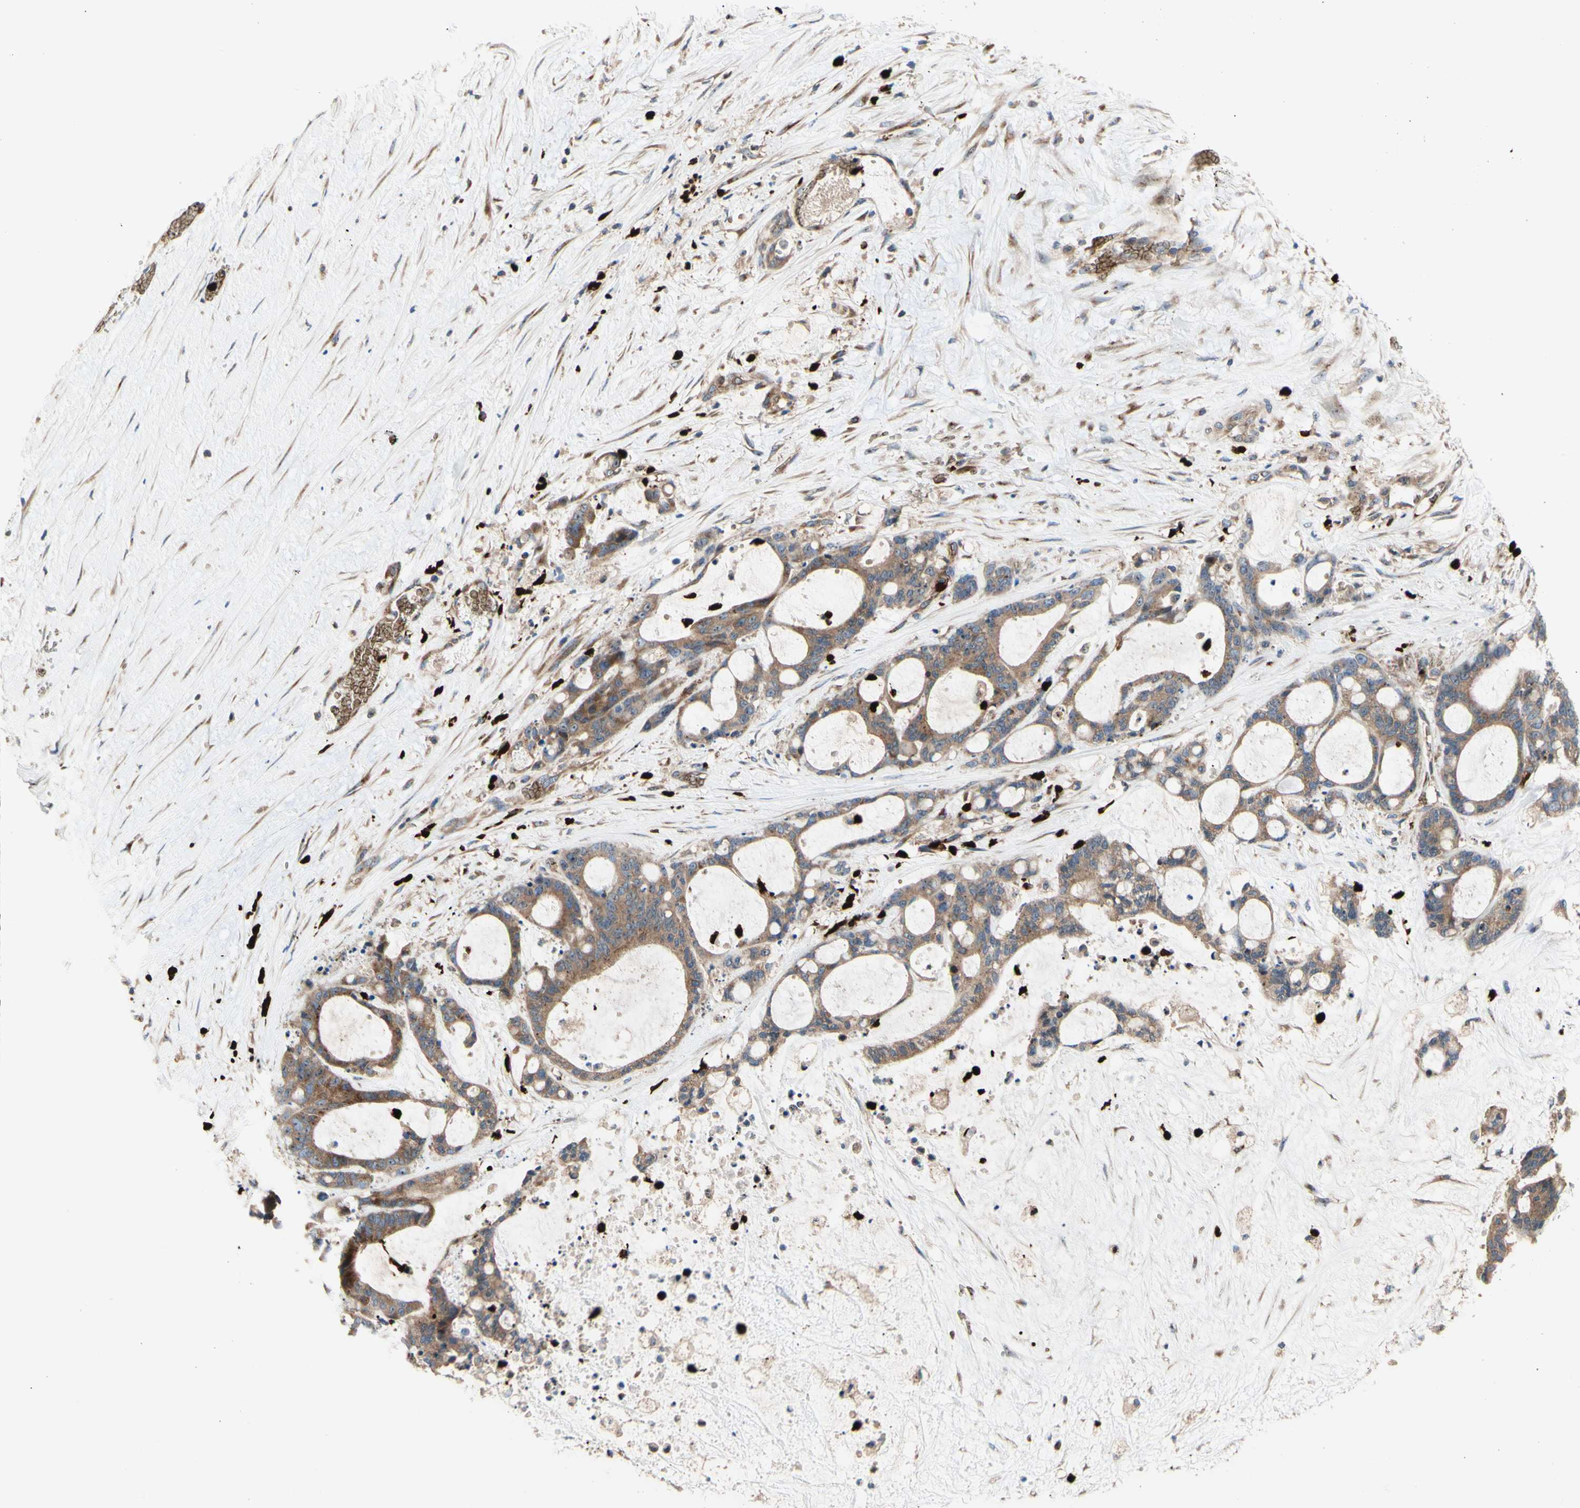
{"staining": {"intensity": "moderate", "quantity": ">75%", "location": "cytoplasmic/membranous"}, "tissue": "liver cancer", "cell_type": "Tumor cells", "image_type": "cancer", "snomed": [{"axis": "morphology", "description": "Cholangiocarcinoma"}, {"axis": "topography", "description": "Liver"}], "caption": "Liver cancer stained with a brown dye shows moderate cytoplasmic/membranous positive expression in about >75% of tumor cells.", "gene": "USP9X", "patient": {"sex": "female", "age": 73}}